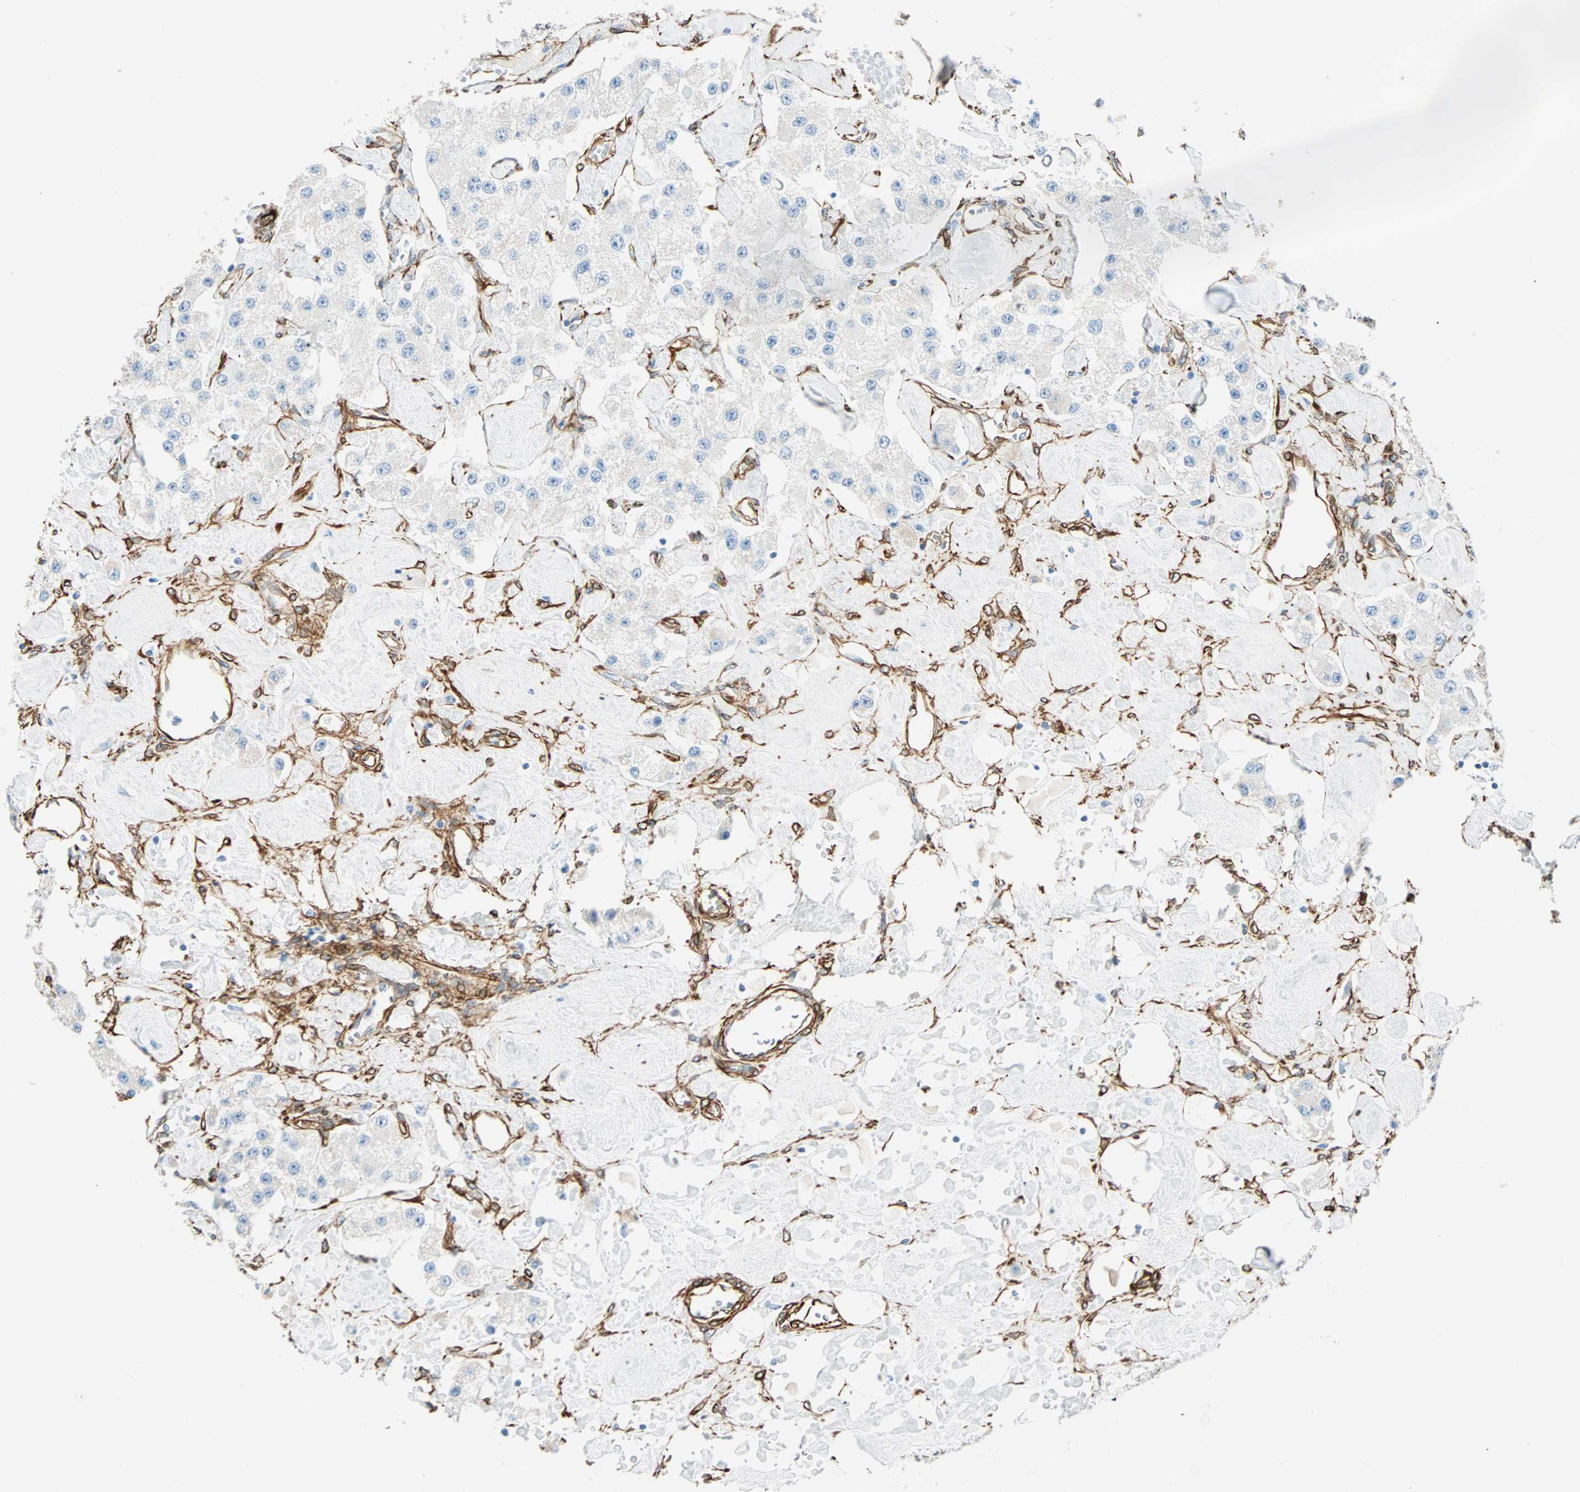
{"staining": {"intensity": "negative", "quantity": "none", "location": "none"}, "tissue": "carcinoid", "cell_type": "Tumor cells", "image_type": "cancer", "snomed": [{"axis": "morphology", "description": "Carcinoid, malignant, NOS"}, {"axis": "topography", "description": "Pancreas"}], "caption": "Malignant carcinoid was stained to show a protein in brown. There is no significant staining in tumor cells. (Brightfield microscopy of DAB immunohistochemistry at high magnification).", "gene": "NES", "patient": {"sex": "male", "age": 41}}